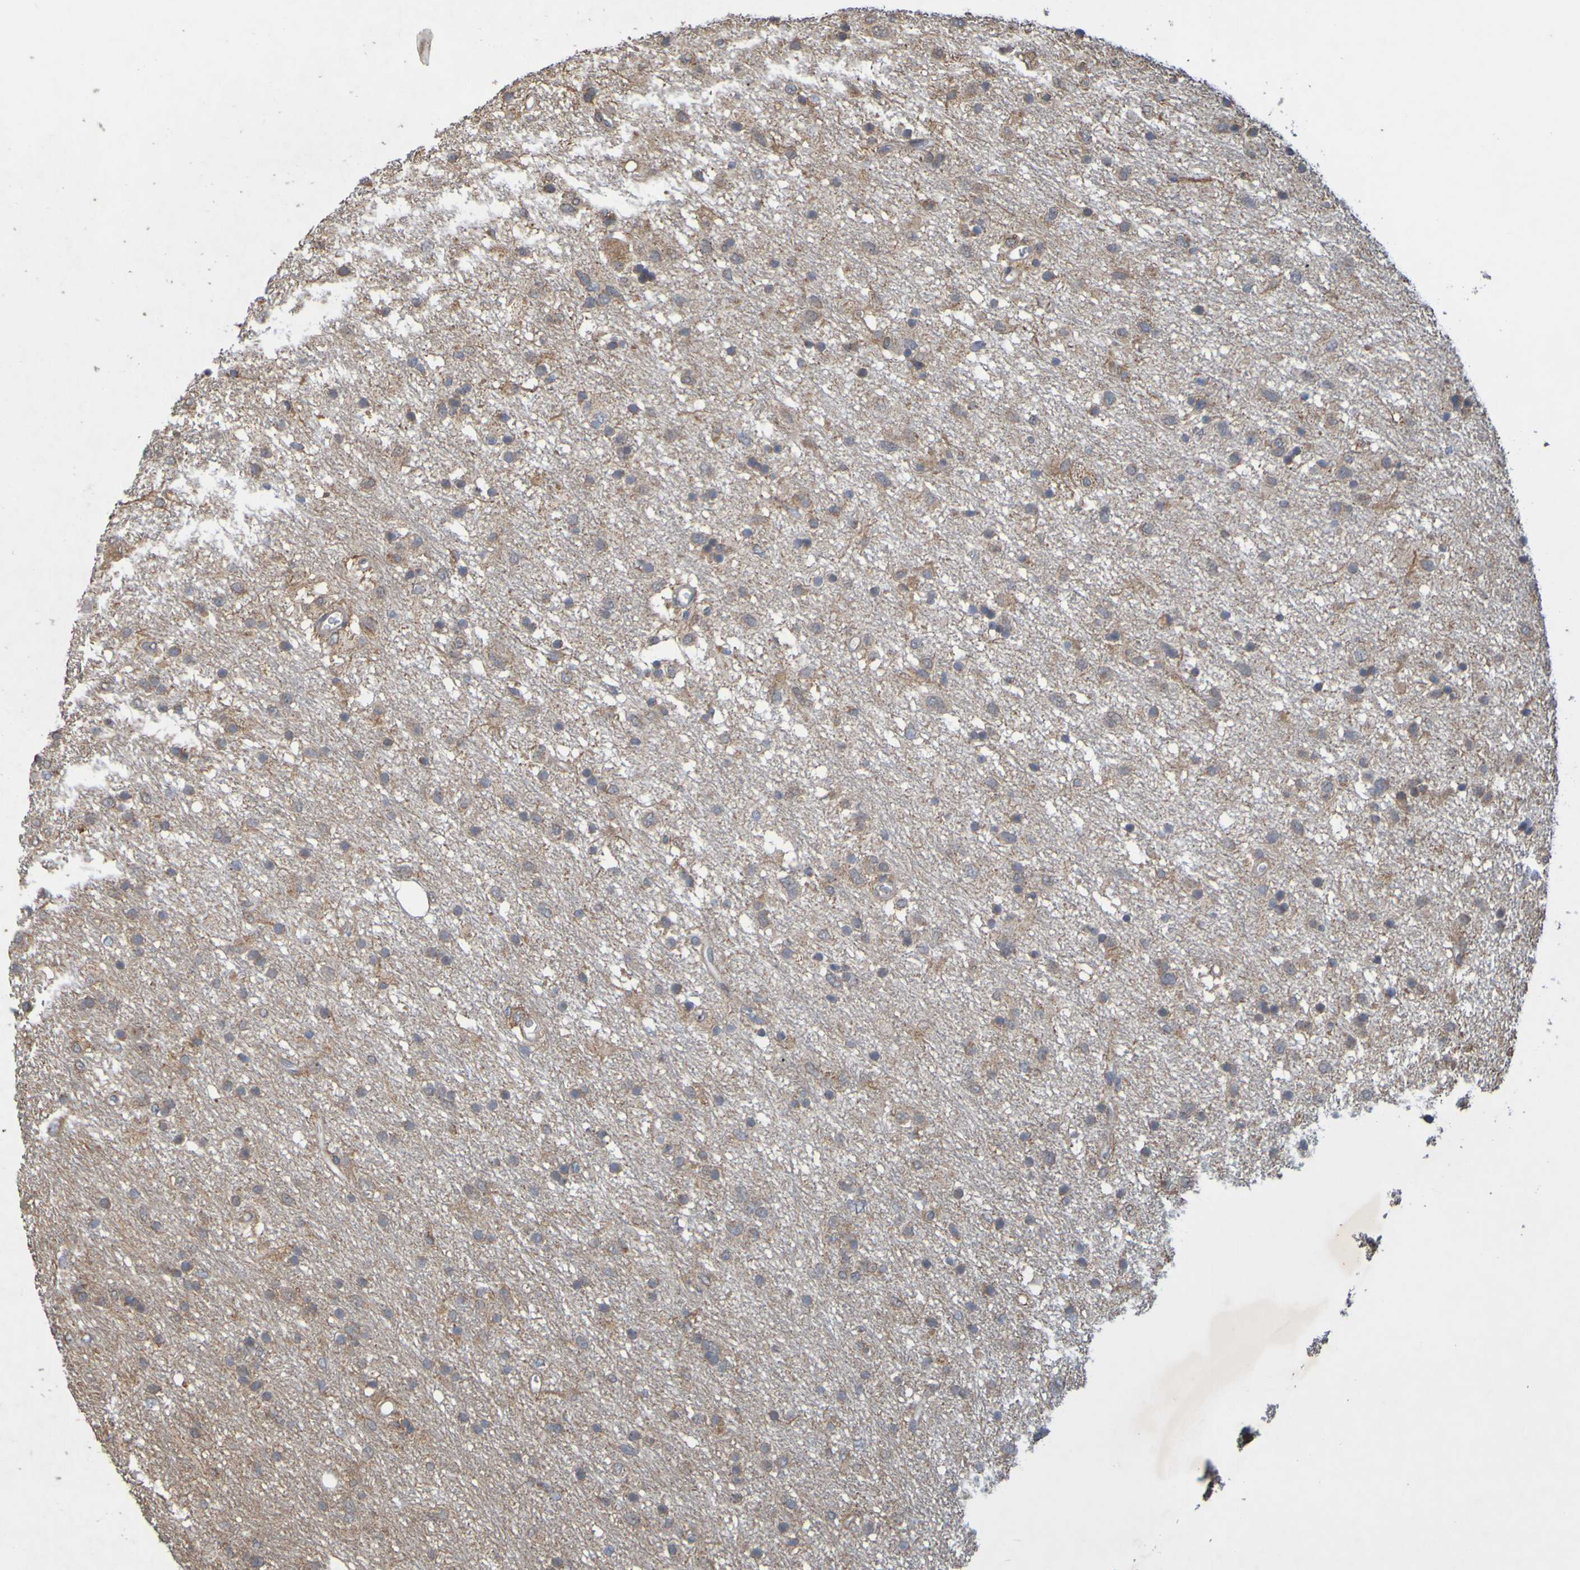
{"staining": {"intensity": "moderate", "quantity": "25%-75%", "location": "cytoplasmic/membranous"}, "tissue": "glioma", "cell_type": "Tumor cells", "image_type": "cancer", "snomed": [{"axis": "morphology", "description": "Glioma, malignant, Low grade"}, {"axis": "topography", "description": "Brain"}], "caption": "This is a photomicrograph of immunohistochemistry staining of glioma, which shows moderate staining in the cytoplasmic/membranous of tumor cells.", "gene": "TMBIM1", "patient": {"sex": "male", "age": 77}}